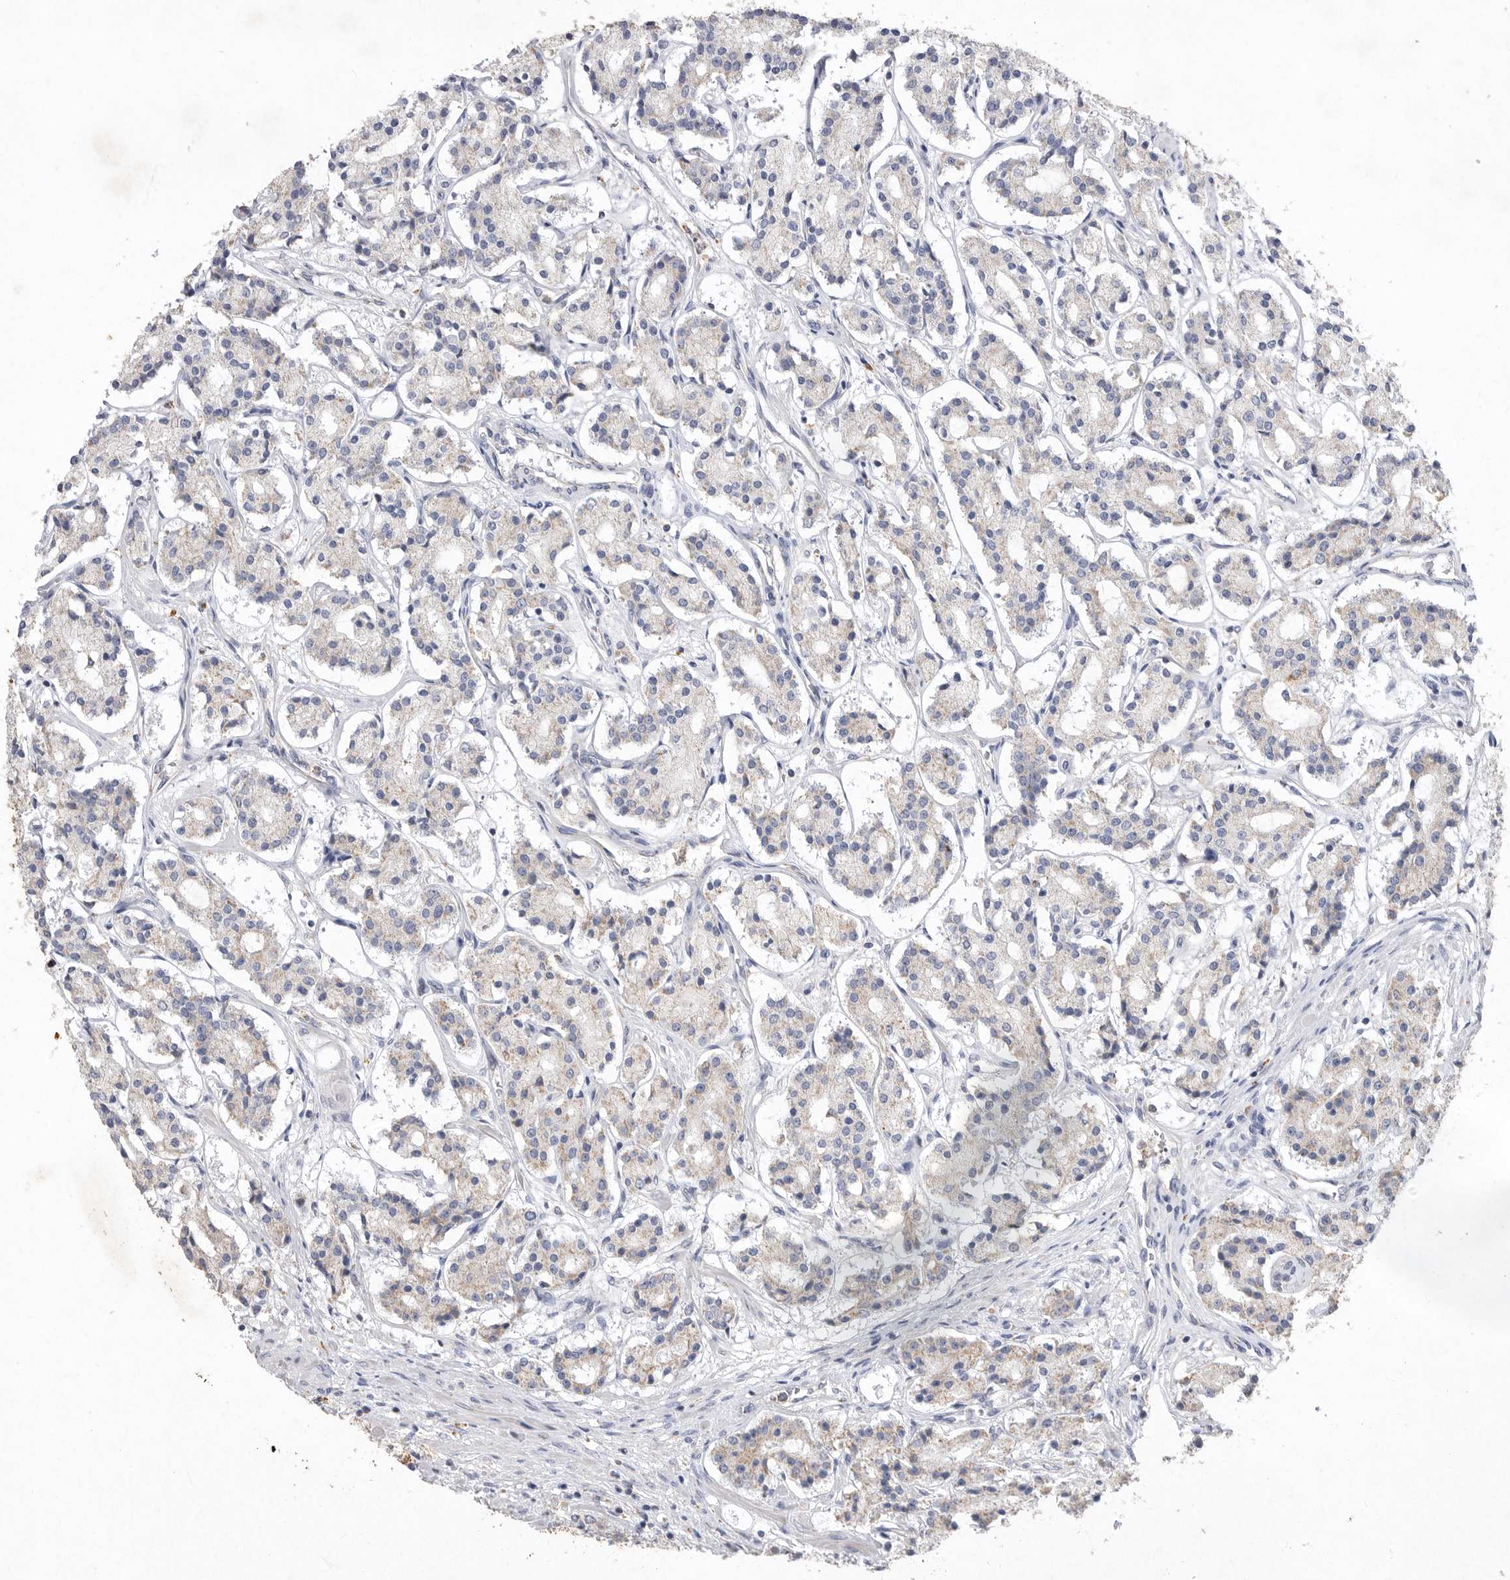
{"staining": {"intensity": "moderate", "quantity": "<25%", "location": "cytoplasmic/membranous"}, "tissue": "prostate cancer", "cell_type": "Tumor cells", "image_type": "cancer", "snomed": [{"axis": "morphology", "description": "Adenocarcinoma, High grade"}, {"axis": "topography", "description": "Prostate"}], "caption": "Protein analysis of prostate high-grade adenocarcinoma tissue displays moderate cytoplasmic/membranous positivity in approximately <25% of tumor cells.", "gene": "MRPL41", "patient": {"sex": "male", "age": 60}}